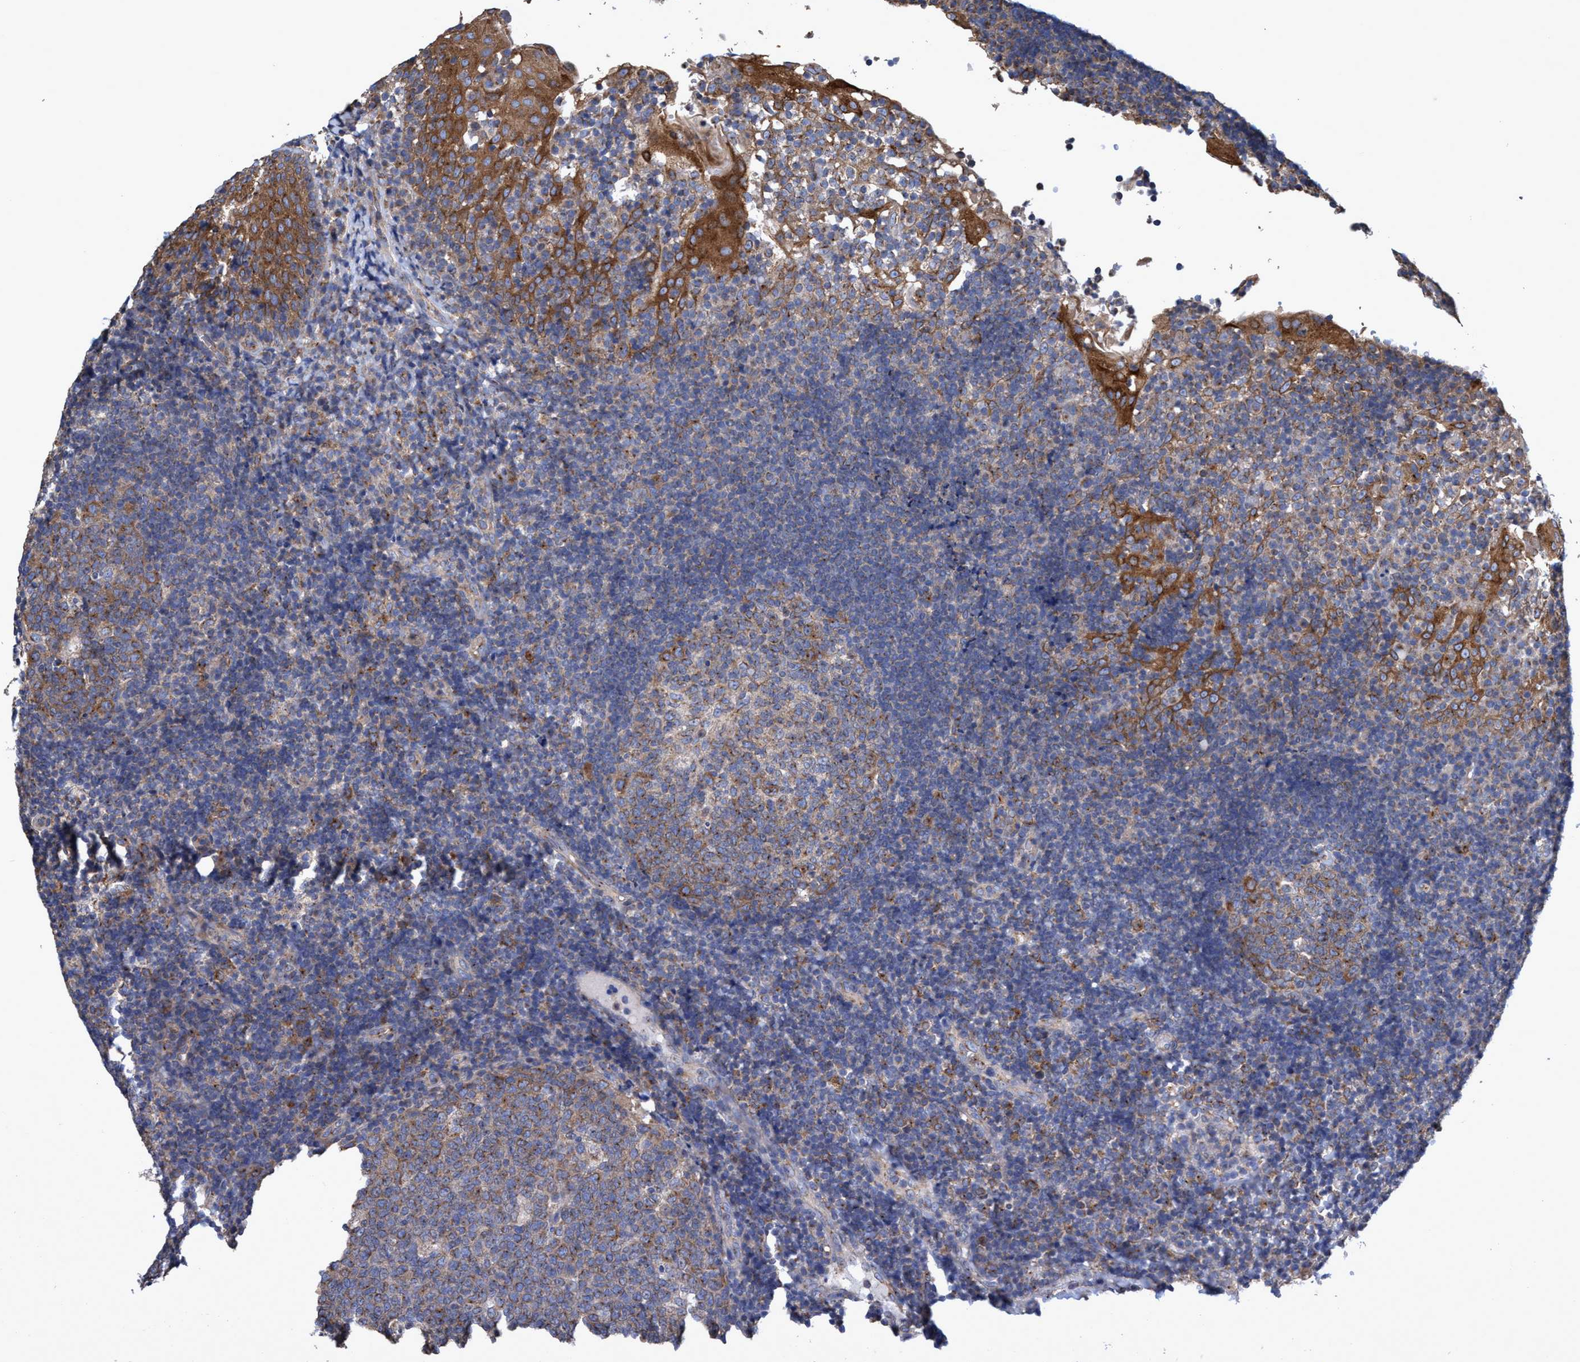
{"staining": {"intensity": "moderate", "quantity": ">75%", "location": "cytoplasmic/membranous"}, "tissue": "tonsil", "cell_type": "Germinal center cells", "image_type": "normal", "snomed": [{"axis": "morphology", "description": "Normal tissue, NOS"}, {"axis": "topography", "description": "Tonsil"}], "caption": "A medium amount of moderate cytoplasmic/membranous positivity is present in approximately >75% of germinal center cells in benign tonsil.", "gene": "BICD2", "patient": {"sex": "female", "age": 40}}